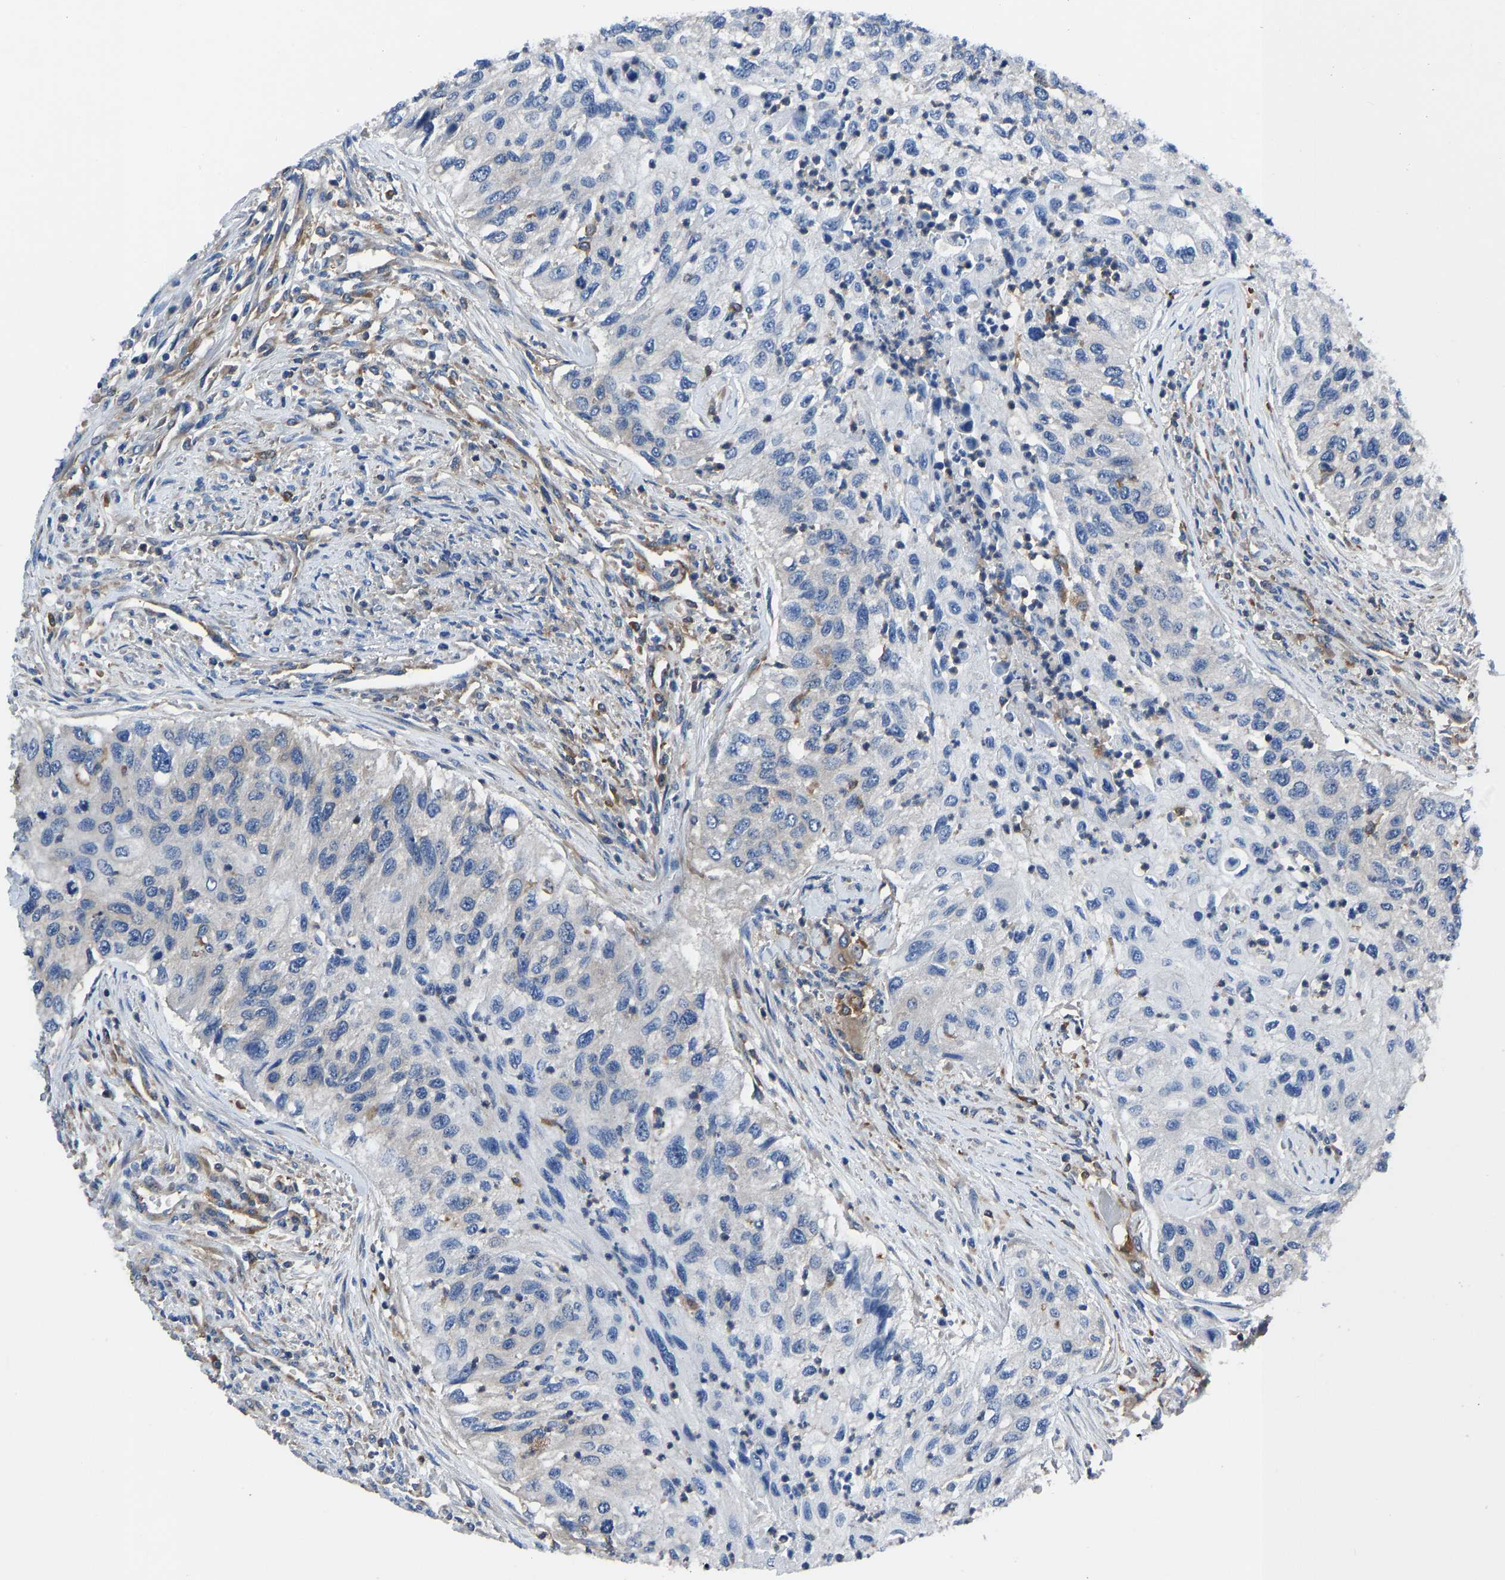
{"staining": {"intensity": "negative", "quantity": "none", "location": "none"}, "tissue": "urothelial cancer", "cell_type": "Tumor cells", "image_type": "cancer", "snomed": [{"axis": "morphology", "description": "Urothelial carcinoma, High grade"}, {"axis": "topography", "description": "Urinary bladder"}], "caption": "Immunohistochemistry micrograph of neoplastic tissue: human urothelial cancer stained with DAB demonstrates no significant protein positivity in tumor cells.", "gene": "PRKAR1A", "patient": {"sex": "female", "age": 60}}